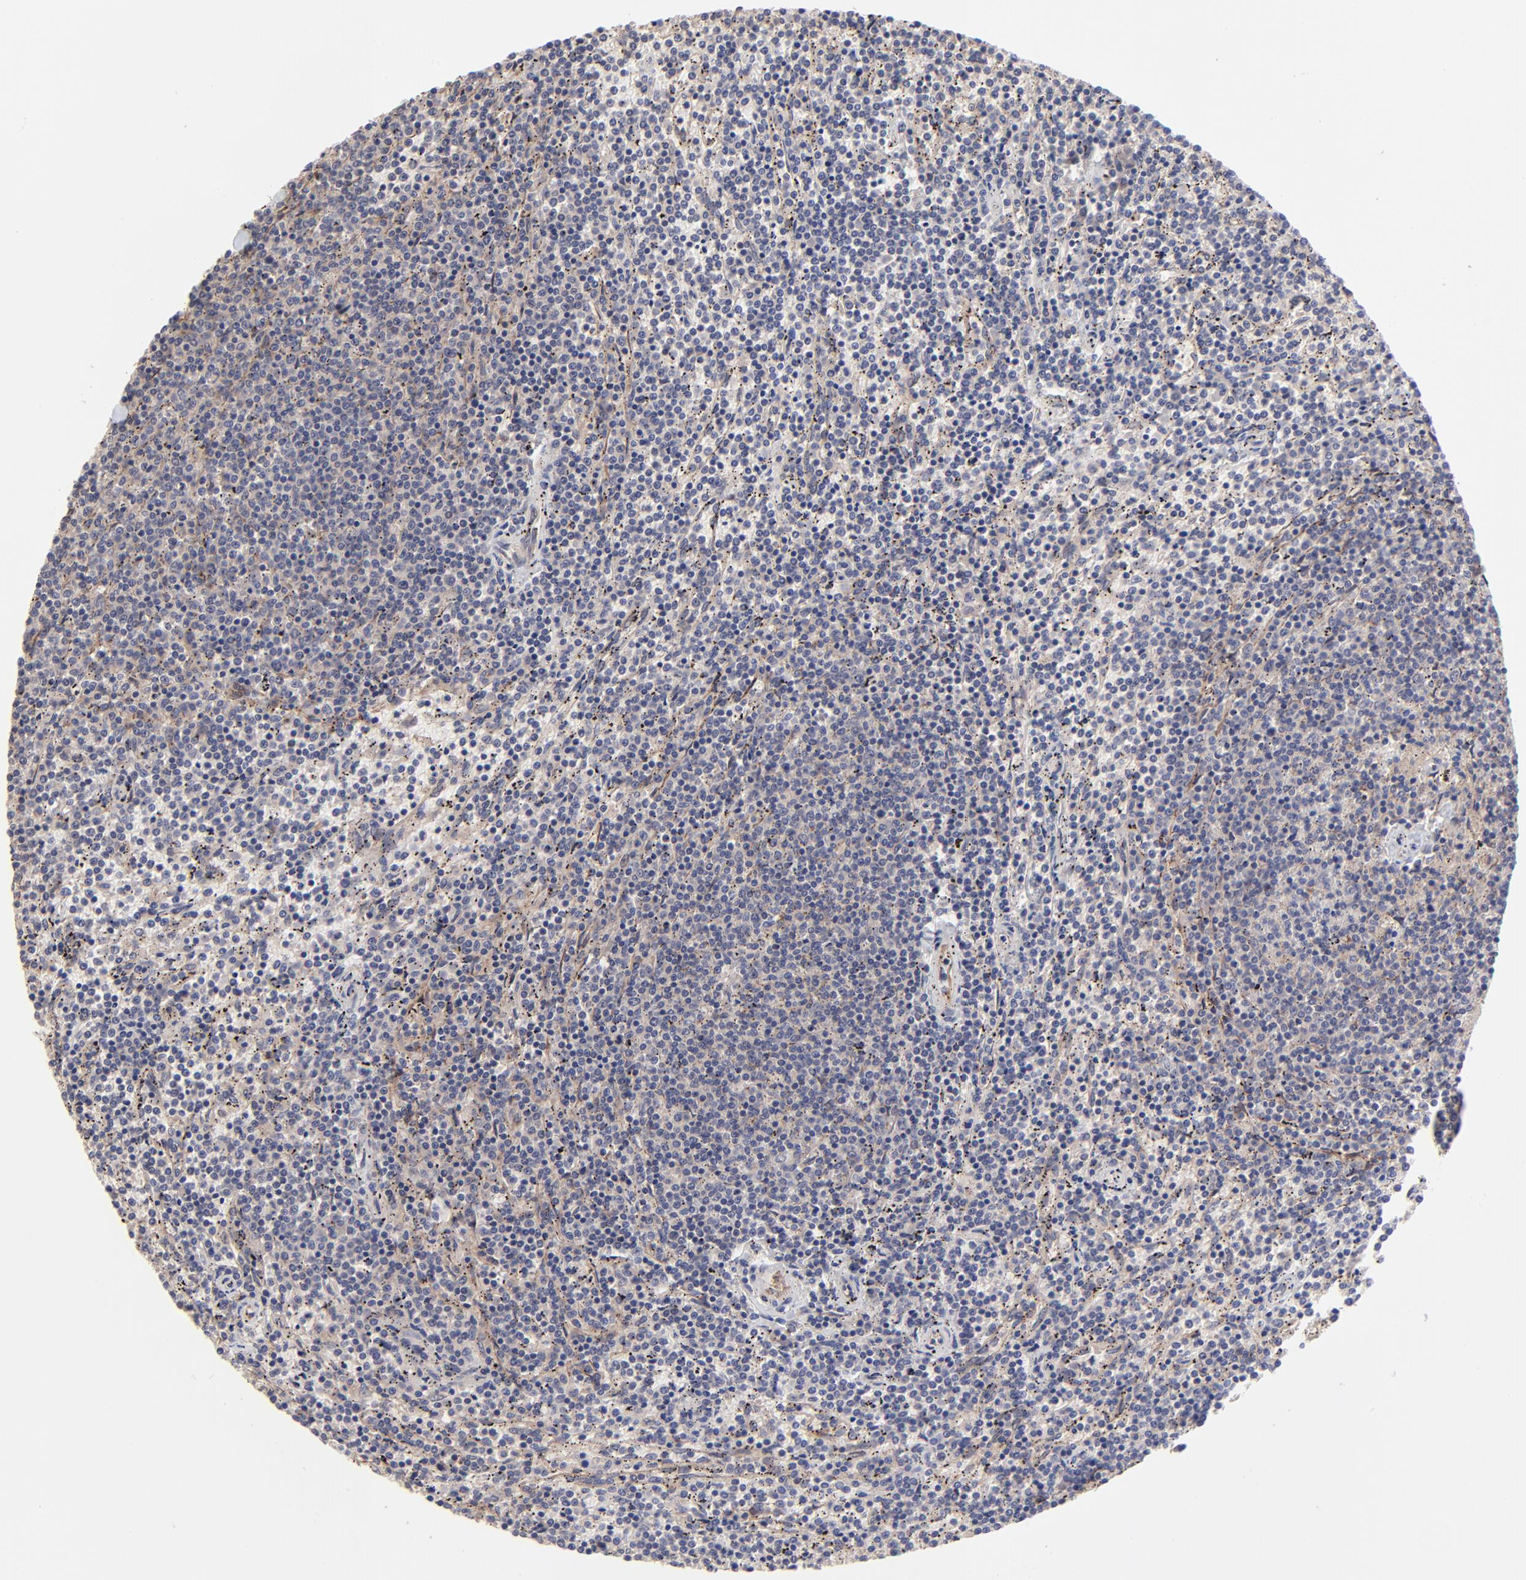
{"staining": {"intensity": "negative", "quantity": "none", "location": "none"}, "tissue": "lymphoma", "cell_type": "Tumor cells", "image_type": "cancer", "snomed": [{"axis": "morphology", "description": "Malignant lymphoma, non-Hodgkin's type, Low grade"}, {"axis": "topography", "description": "Spleen"}], "caption": "The photomicrograph displays no staining of tumor cells in malignant lymphoma, non-Hodgkin's type (low-grade).", "gene": "ZNF780B", "patient": {"sex": "female", "age": 50}}